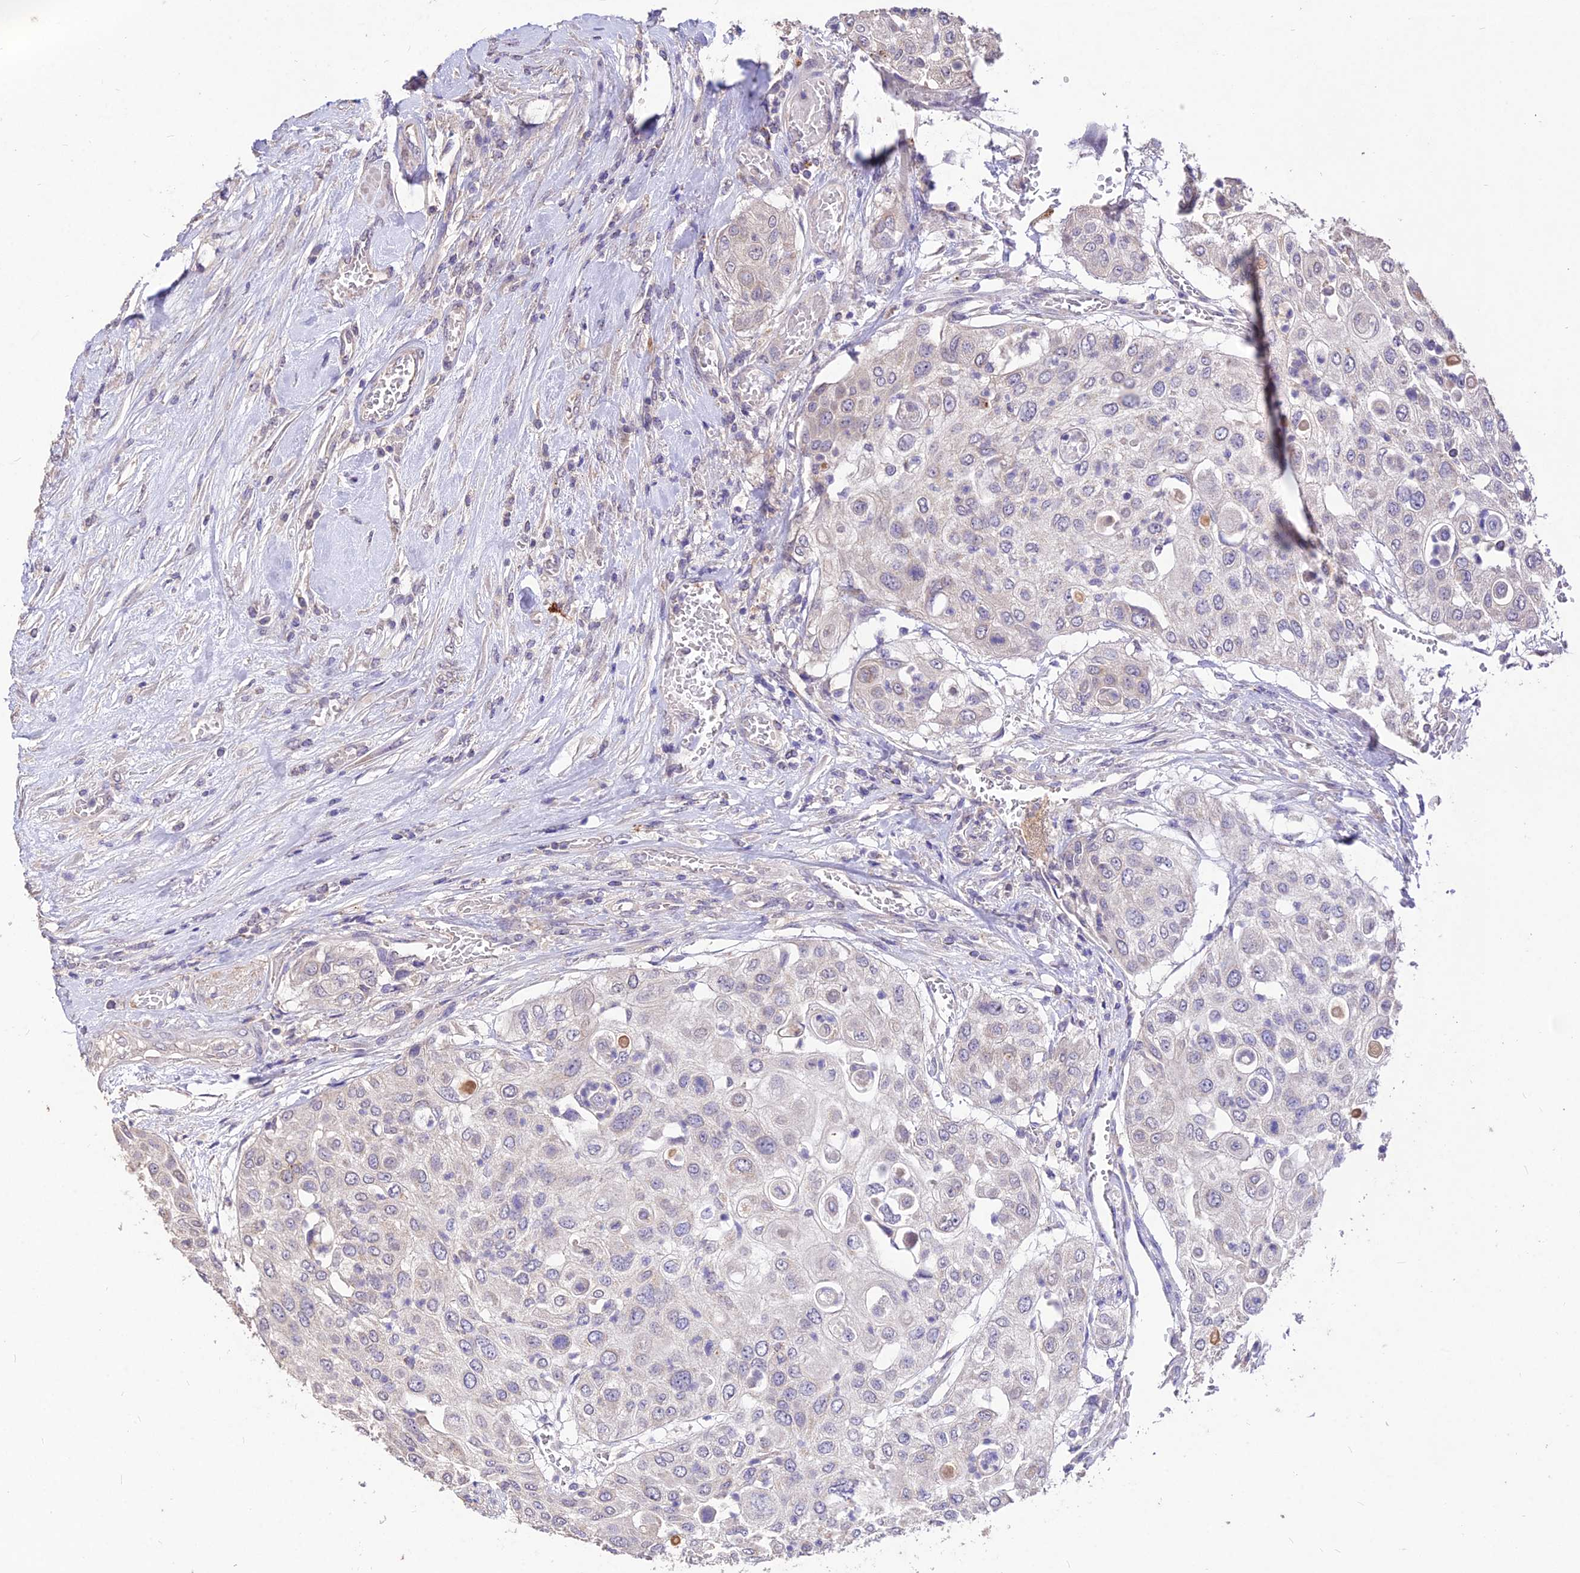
{"staining": {"intensity": "negative", "quantity": "none", "location": "none"}, "tissue": "urothelial cancer", "cell_type": "Tumor cells", "image_type": "cancer", "snomed": [{"axis": "morphology", "description": "Urothelial carcinoma, High grade"}, {"axis": "topography", "description": "Urinary bladder"}], "caption": "An immunohistochemistry histopathology image of urothelial carcinoma (high-grade) is shown. There is no staining in tumor cells of urothelial carcinoma (high-grade).", "gene": "SDHD", "patient": {"sex": "female", "age": 79}}